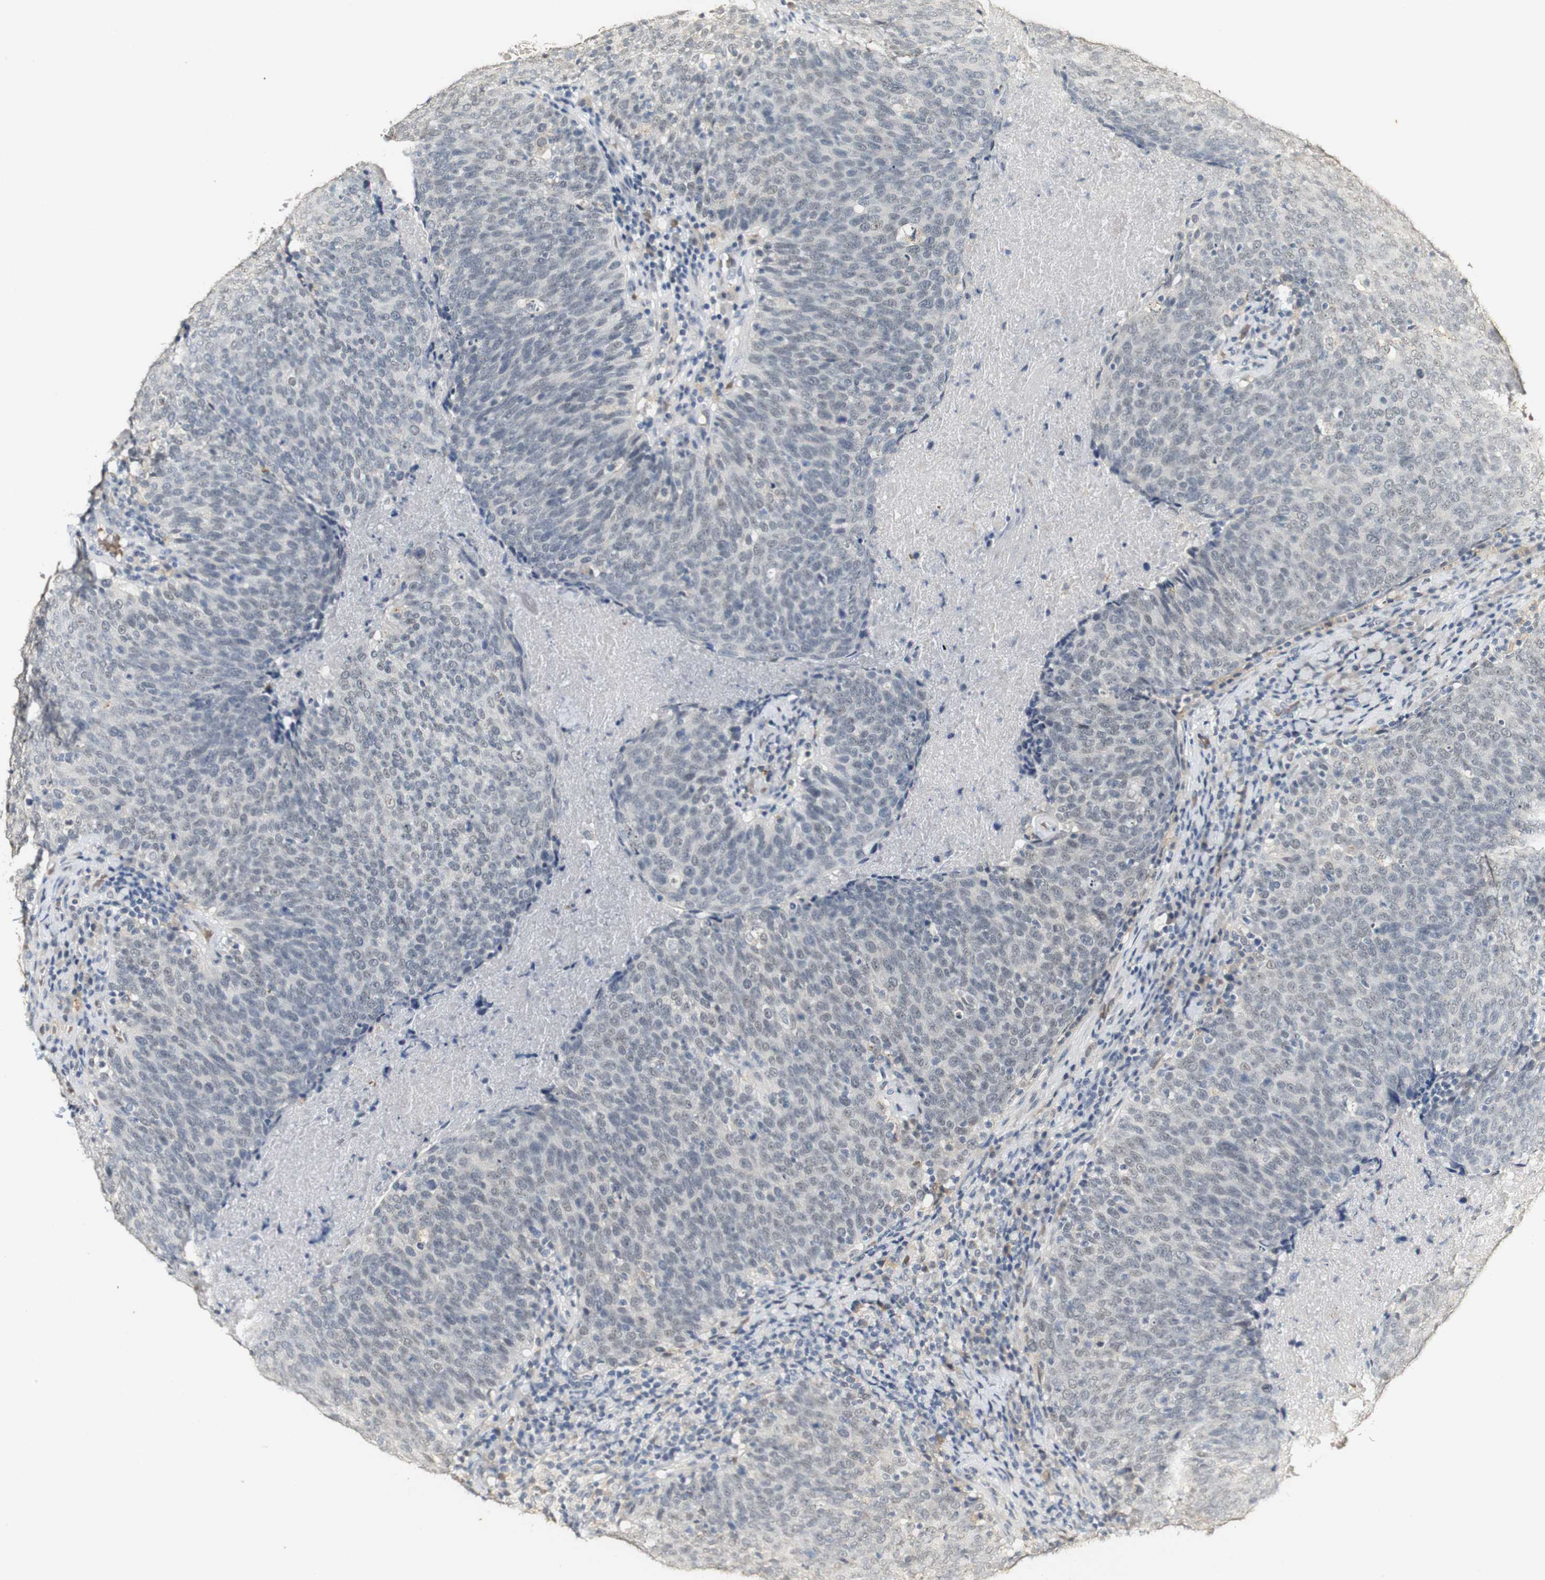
{"staining": {"intensity": "weak", "quantity": "<25%", "location": "nuclear"}, "tissue": "head and neck cancer", "cell_type": "Tumor cells", "image_type": "cancer", "snomed": [{"axis": "morphology", "description": "Squamous cell carcinoma, NOS"}, {"axis": "morphology", "description": "Squamous cell carcinoma, metastatic, NOS"}, {"axis": "topography", "description": "Lymph node"}, {"axis": "topography", "description": "Head-Neck"}], "caption": "Histopathology image shows no protein staining in tumor cells of squamous cell carcinoma (head and neck) tissue.", "gene": "SYT7", "patient": {"sex": "male", "age": 62}}